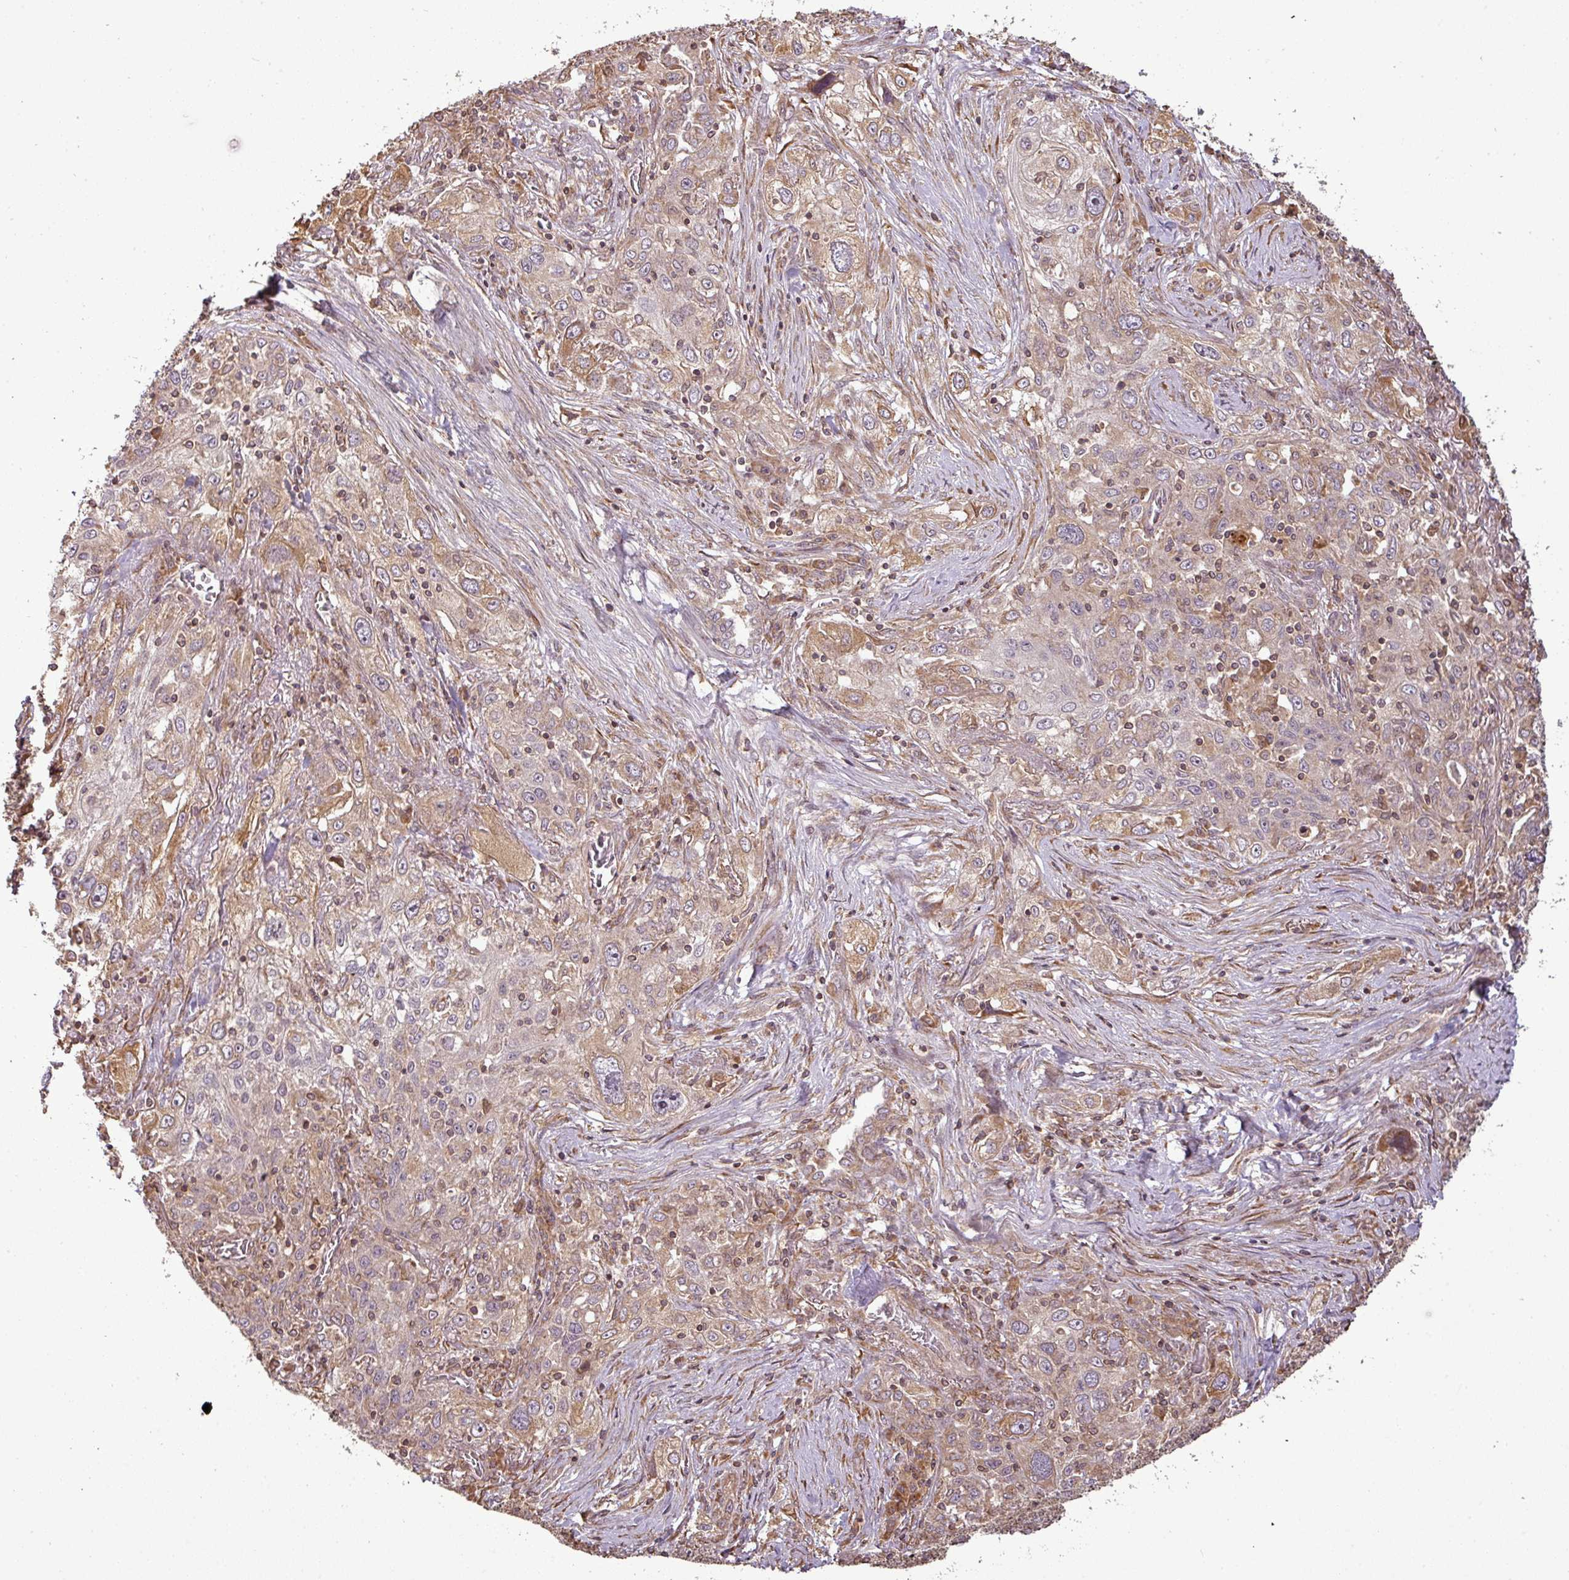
{"staining": {"intensity": "weak", "quantity": ">75%", "location": "cytoplasmic/membranous"}, "tissue": "lung cancer", "cell_type": "Tumor cells", "image_type": "cancer", "snomed": [{"axis": "morphology", "description": "Squamous cell carcinoma, NOS"}, {"axis": "topography", "description": "Lung"}], "caption": "Brown immunohistochemical staining in lung cancer displays weak cytoplasmic/membranous positivity in approximately >75% of tumor cells.", "gene": "FAIM", "patient": {"sex": "female", "age": 69}}